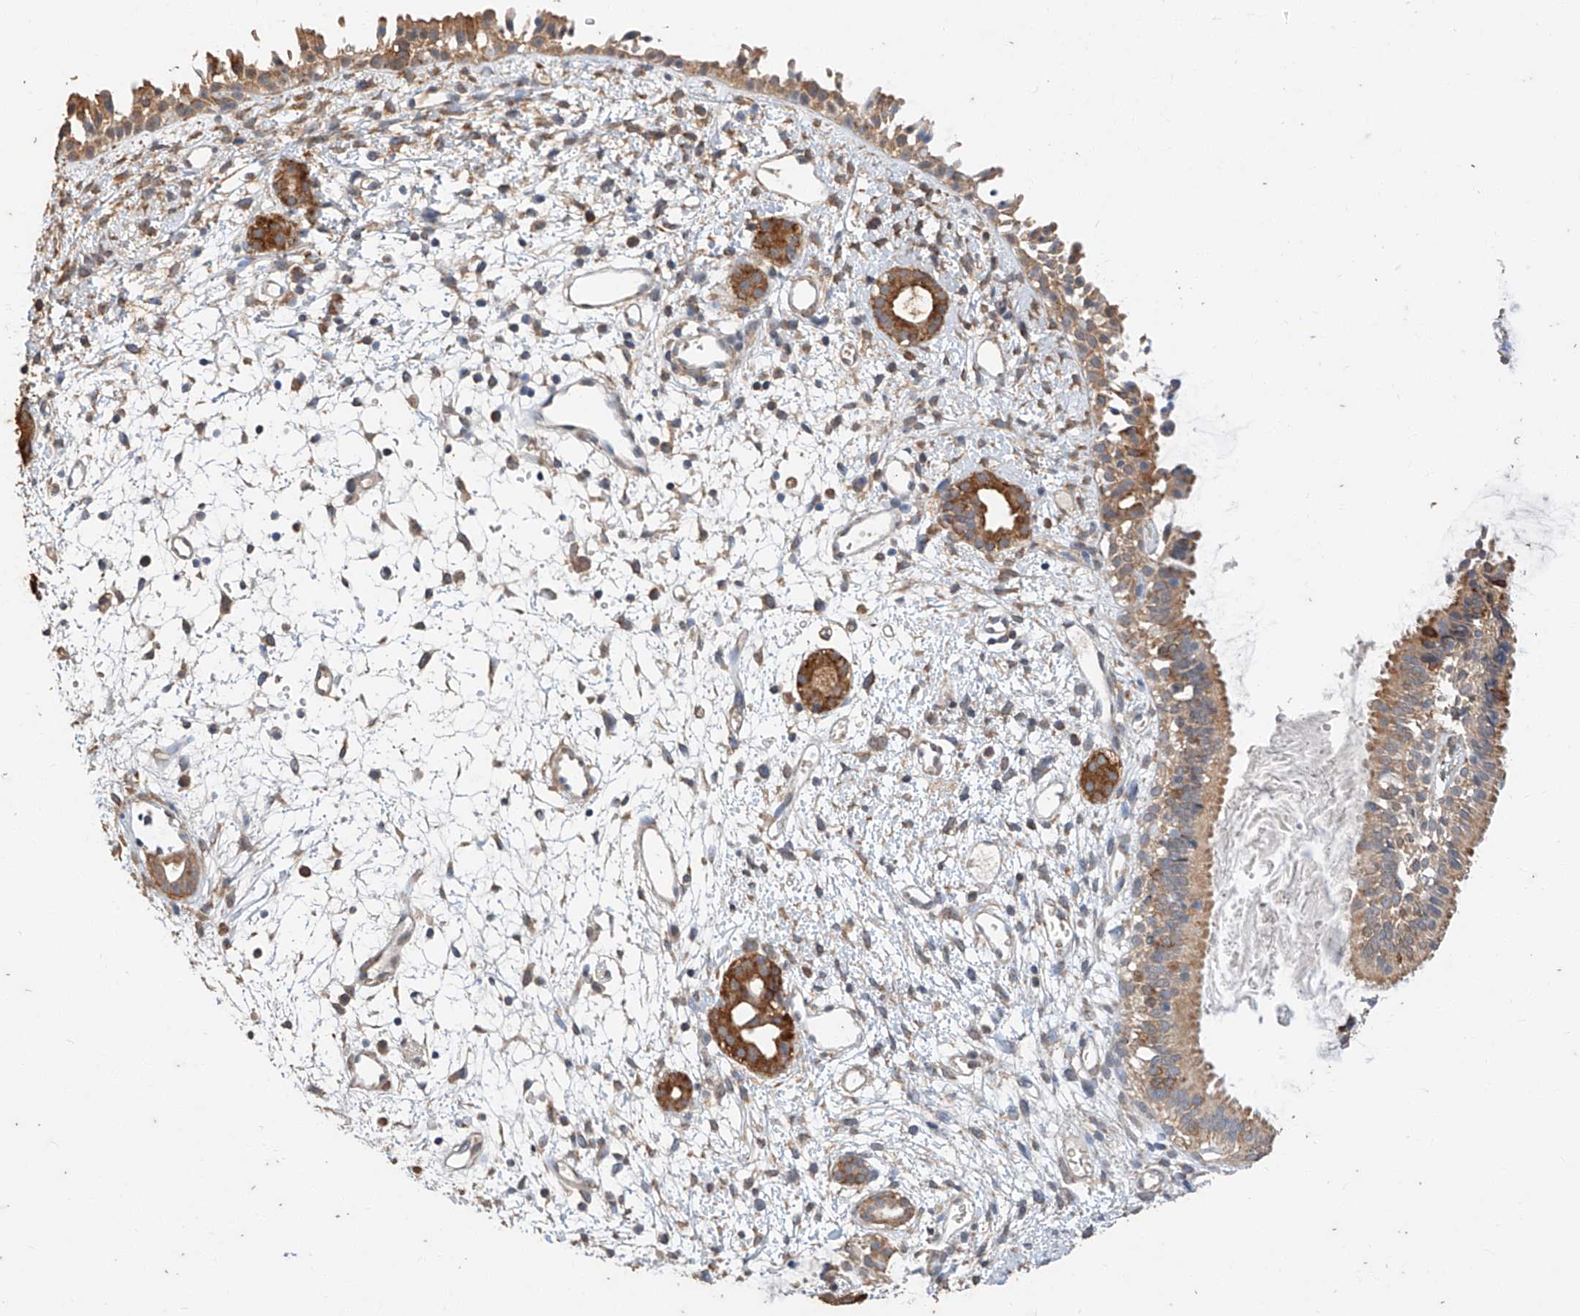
{"staining": {"intensity": "moderate", "quantity": ">75%", "location": "cytoplasmic/membranous"}, "tissue": "nasopharynx", "cell_type": "Respiratory epithelial cells", "image_type": "normal", "snomed": [{"axis": "morphology", "description": "Normal tissue, NOS"}, {"axis": "topography", "description": "Nasopharynx"}], "caption": "IHC photomicrograph of benign nasopharynx: human nasopharynx stained using IHC reveals medium levels of moderate protein expression localized specifically in the cytoplasmic/membranous of respiratory epithelial cells, appearing as a cytoplasmic/membranous brown color.", "gene": "CERS4", "patient": {"sex": "male", "age": 22}}